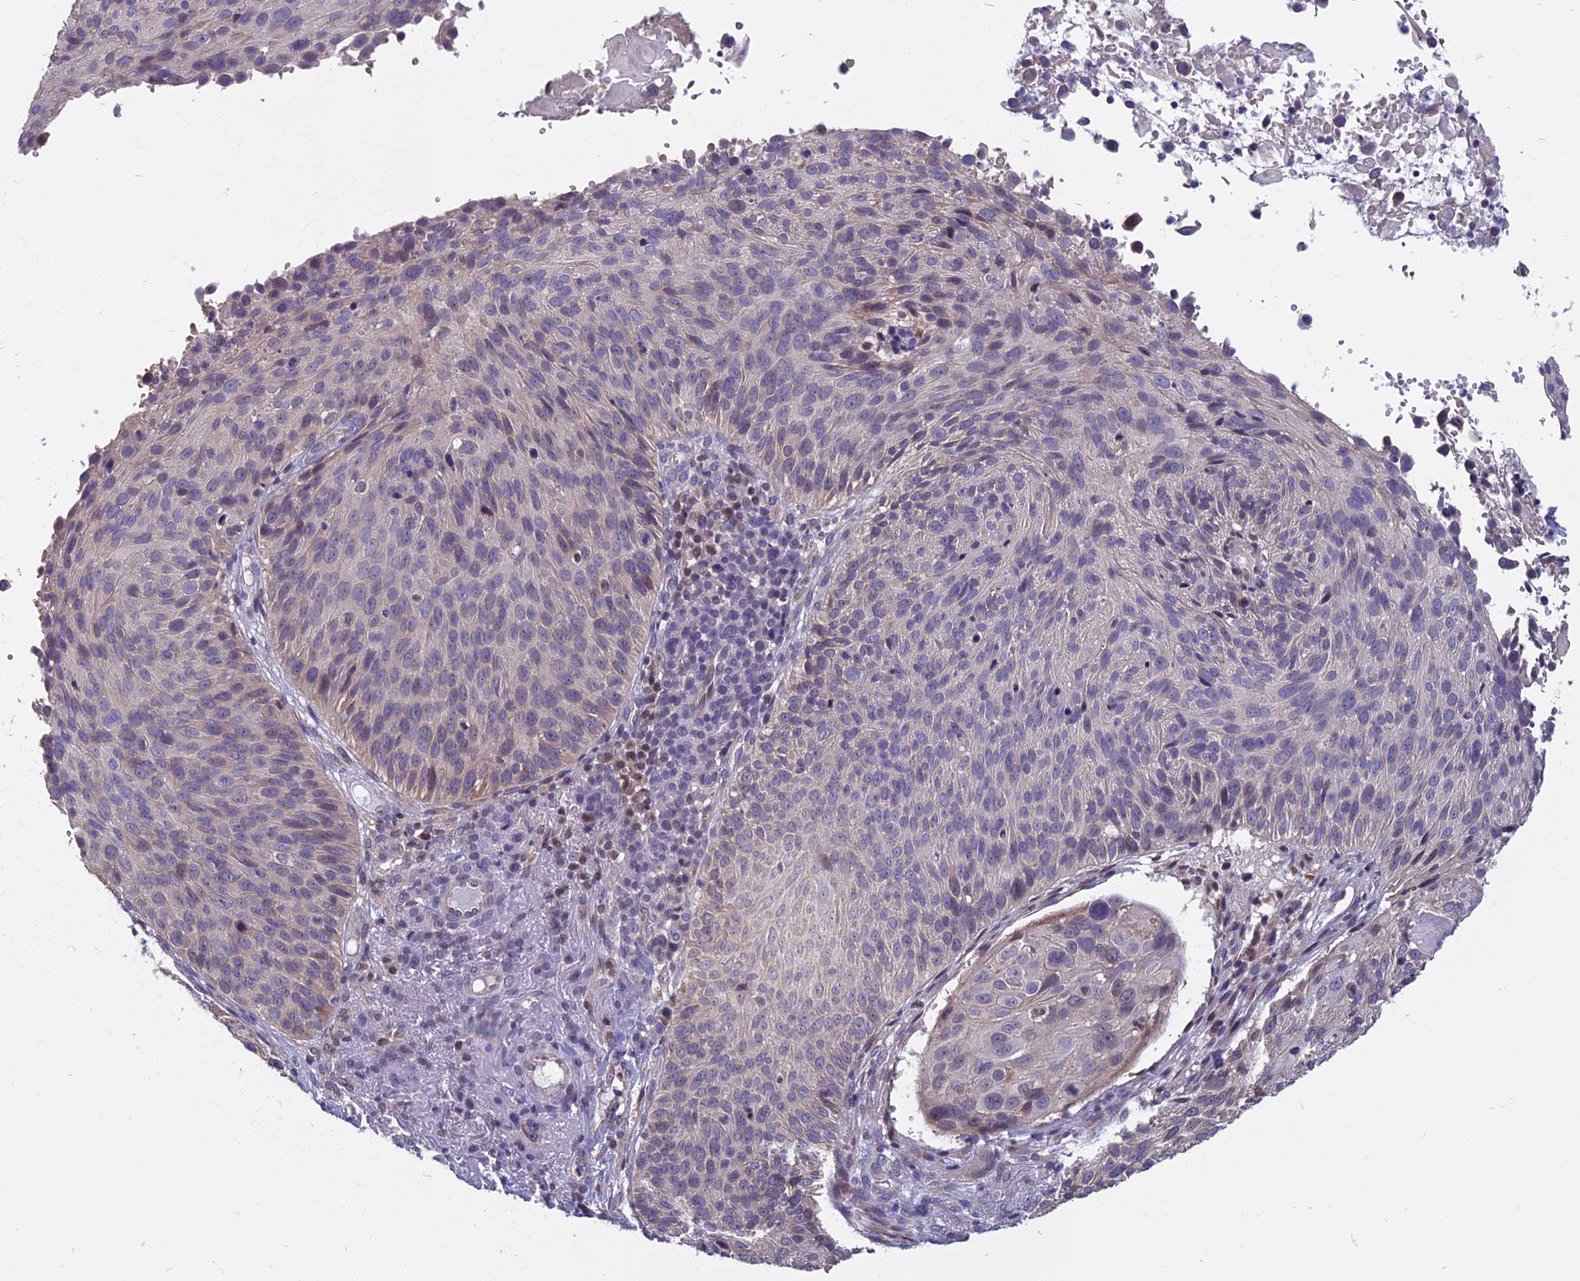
{"staining": {"intensity": "negative", "quantity": "none", "location": "none"}, "tissue": "cervical cancer", "cell_type": "Tumor cells", "image_type": "cancer", "snomed": [{"axis": "morphology", "description": "Squamous cell carcinoma, NOS"}, {"axis": "topography", "description": "Cervix"}], "caption": "The immunohistochemistry histopathology image has no significant positivity in tumor cells of cervical cancer (squamous cell carcinoma) tissue.", "gene": "CCDC113", "patient": {"sex": "female", "age": 74}}